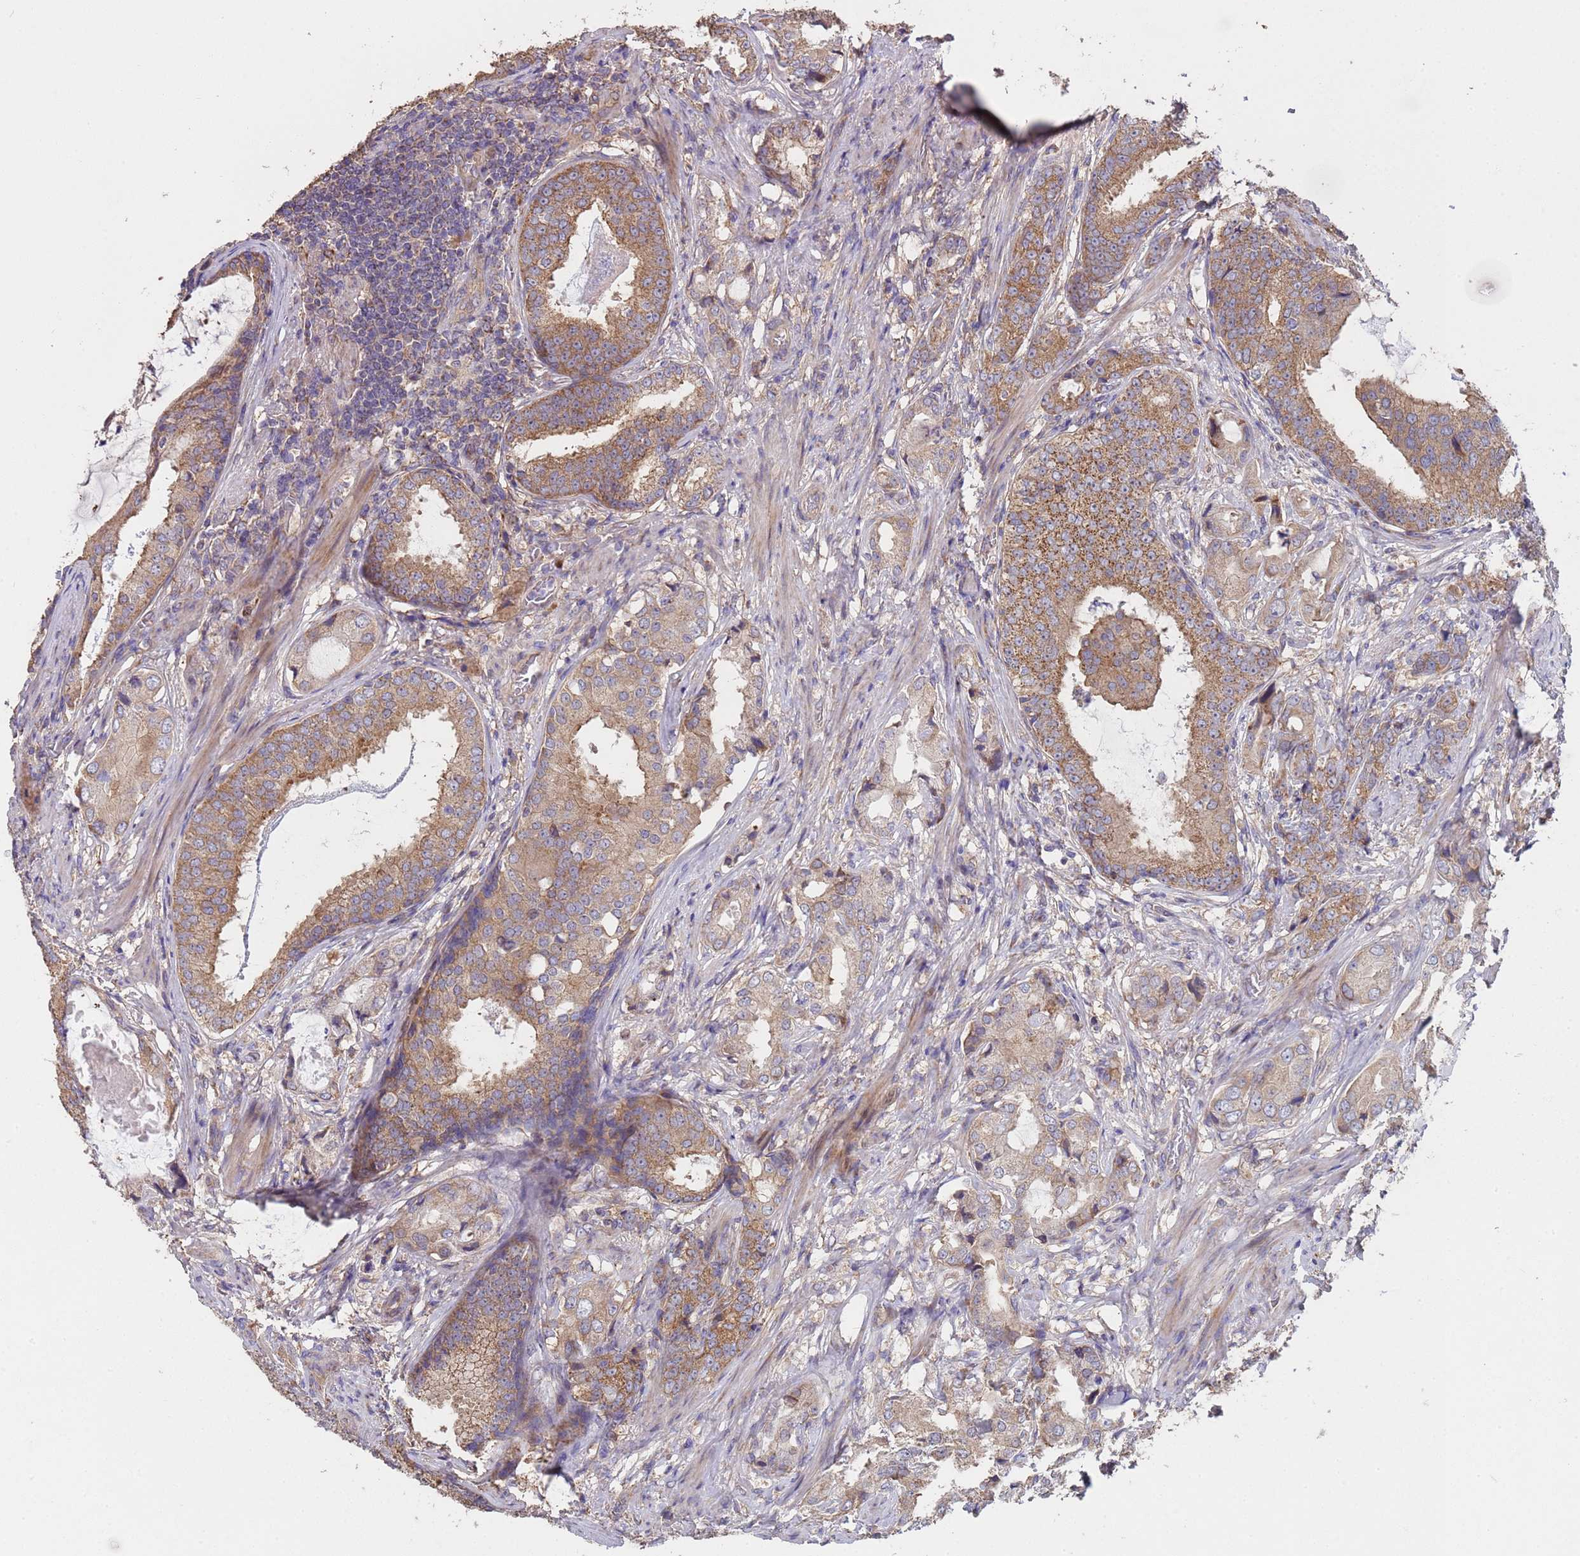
{"staining": {"intensity": "moderate", "quantity": ">75%", "location": "cytoplasmic/membranous"}, "tissue": "prostate cancer", "cell_type": "Tumor cells", "image_type": "cancer", "snomed": [{"axis": "morphology", "description": "Adenocarcinoma, Low grade"}, {"axis": "topography", "description": "Prostate"}], "caption": "Approximately >75% of tumor cells in prostate cancer exhibit moderate cytoplasmic/membranous protein expression as visualized by brown immunohistochemical staining.", "gene": "EEF1AKMT1", "patient": {"sex": "male", "age": 71}}